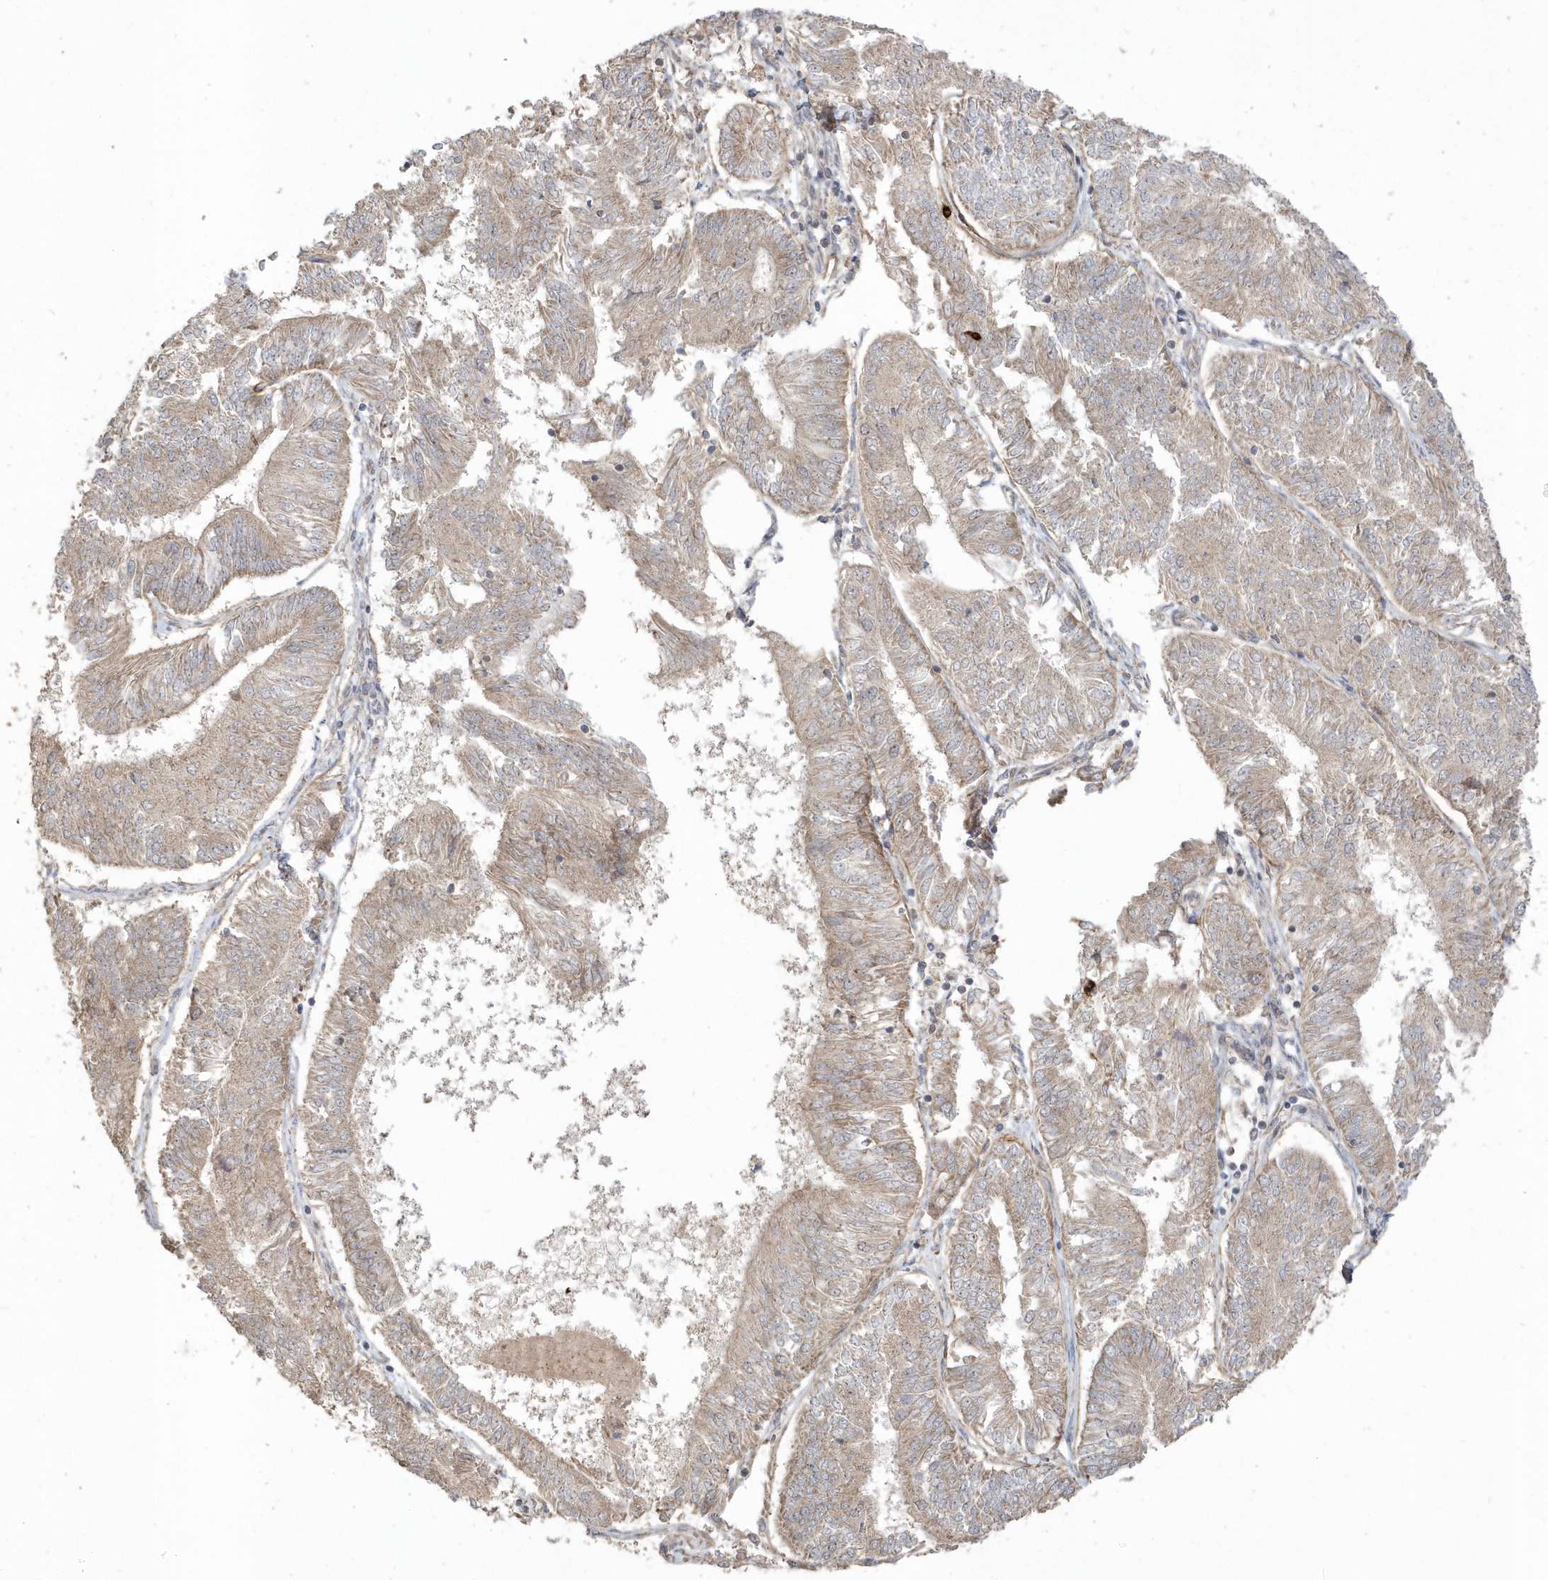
{"staining": {"intensity": "weak", "quantity": "25%-75%", "location": "cytoplasmic/membranous"}, "tissue": "endometrial cancer", "cell_type": "Tumor cells", "image_type": "cancer", "snomed": [{"axis": "morphology", "description": "Adenocarcinoma, NOS"}, {"axis": "topography", "description": "Endometrium"}], "caption": "The histopathology image displays staining of endometrial cancer, revealing weak cytoplasmic/membranous protein positivity (brown color) within tumor cells.", "gene": "ECM2", "patient": {"sex": "female", "age": 58}}